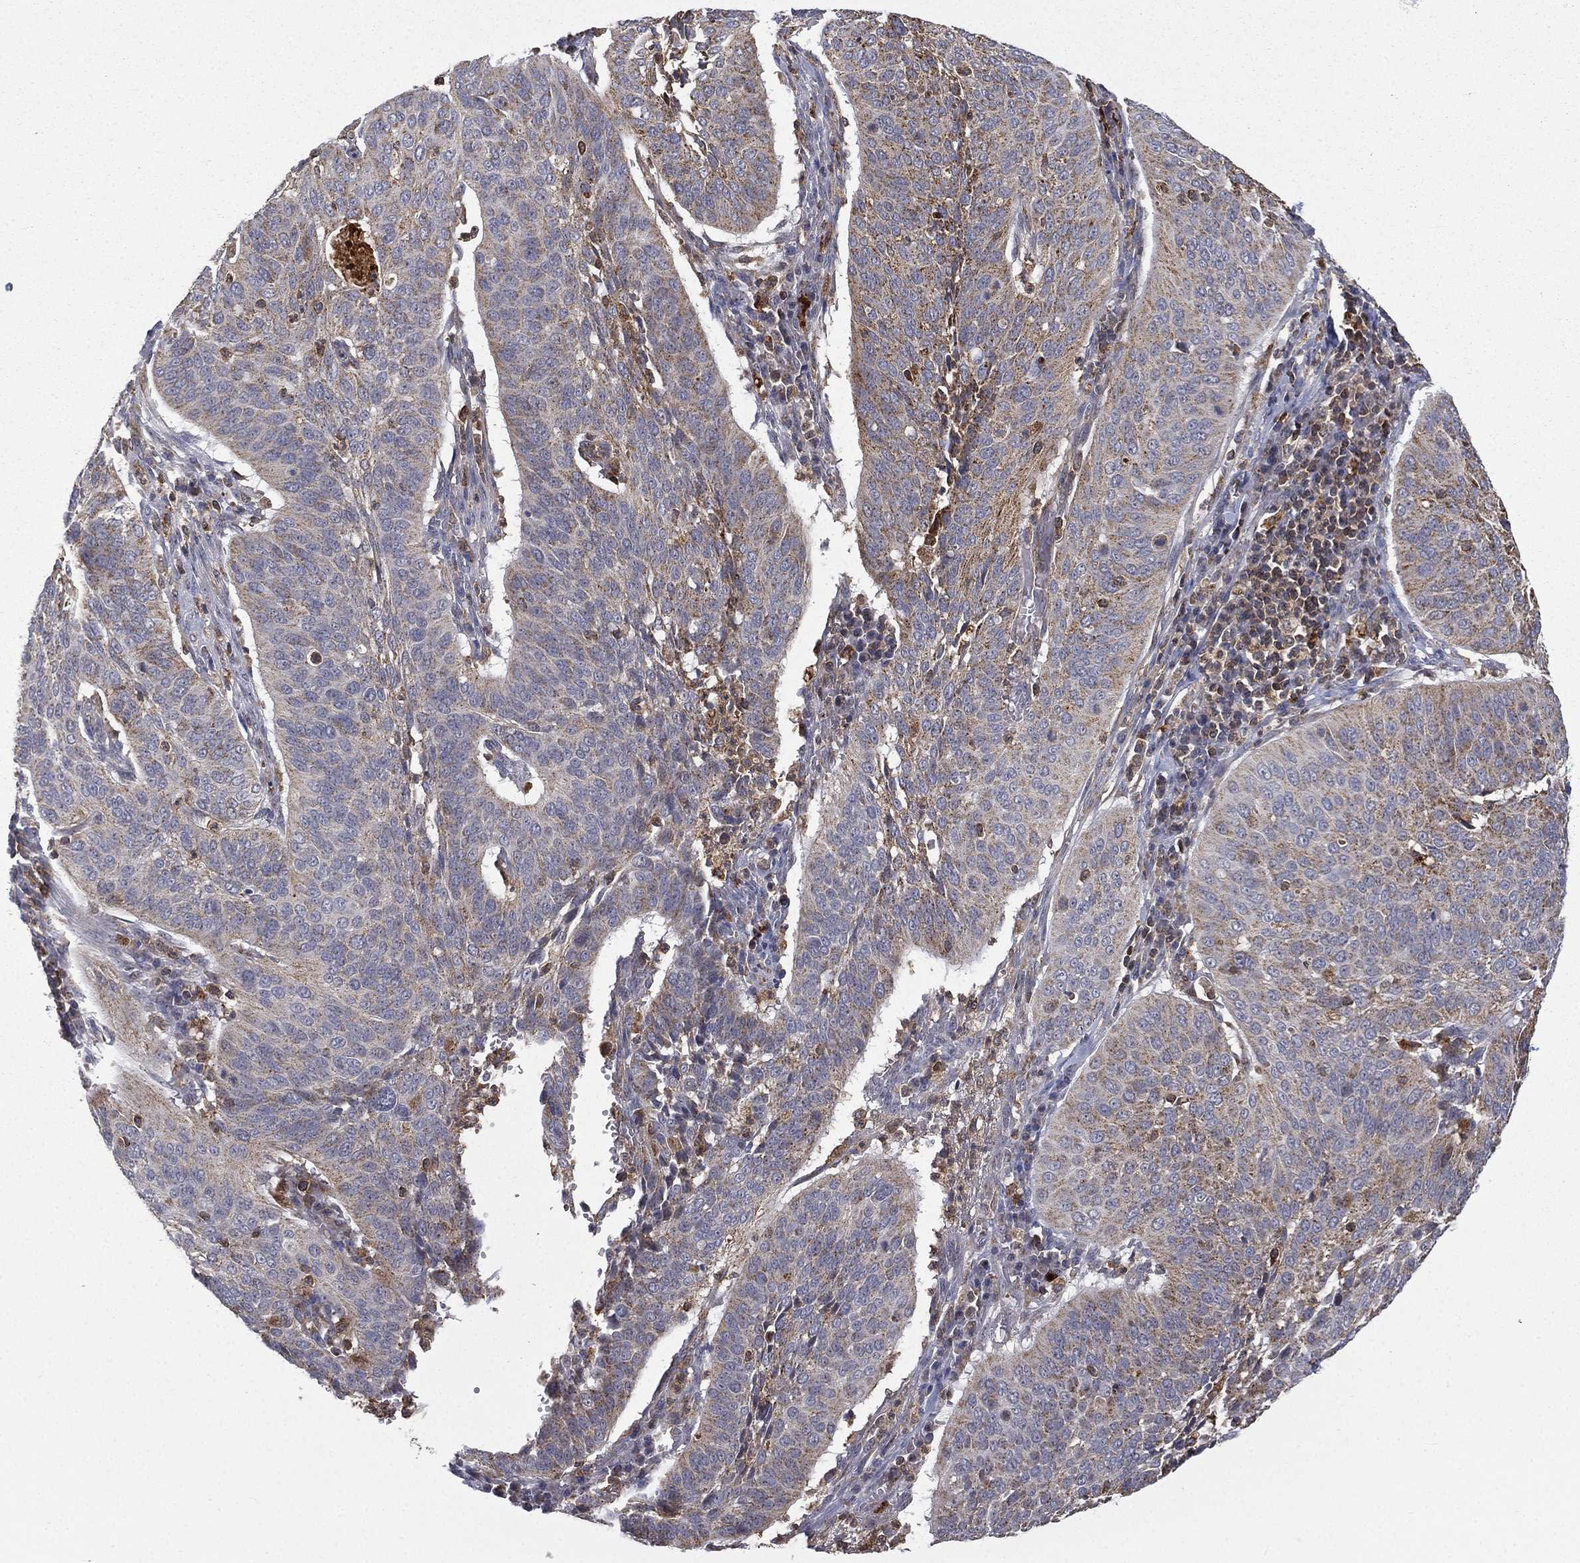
{"staining": {"intensity": "moderate", "quantity": "25%-75%", "location": "cytoplasmic/membranous"}, "tissue": "cervical cancer", "cell_type": "Tumor cells", "image_type": "cancer", "snomed": [{"axis": "morphology", "description": "Normal tissue, NOS"}, {"axis": "morphology", "description": "Squamous cell carcinoma, NOS"}, {"axis": "topography", "description": "Cervix"}], "caption": "Brown immunohistochemical staining in cervical squamous cell carcinoma reveals moderate cytoplasmic/membranous positivity in about 25%-75% of tumor cells.", "gene": "RIN3", "patient": {"sex": "female", "age": 39}}